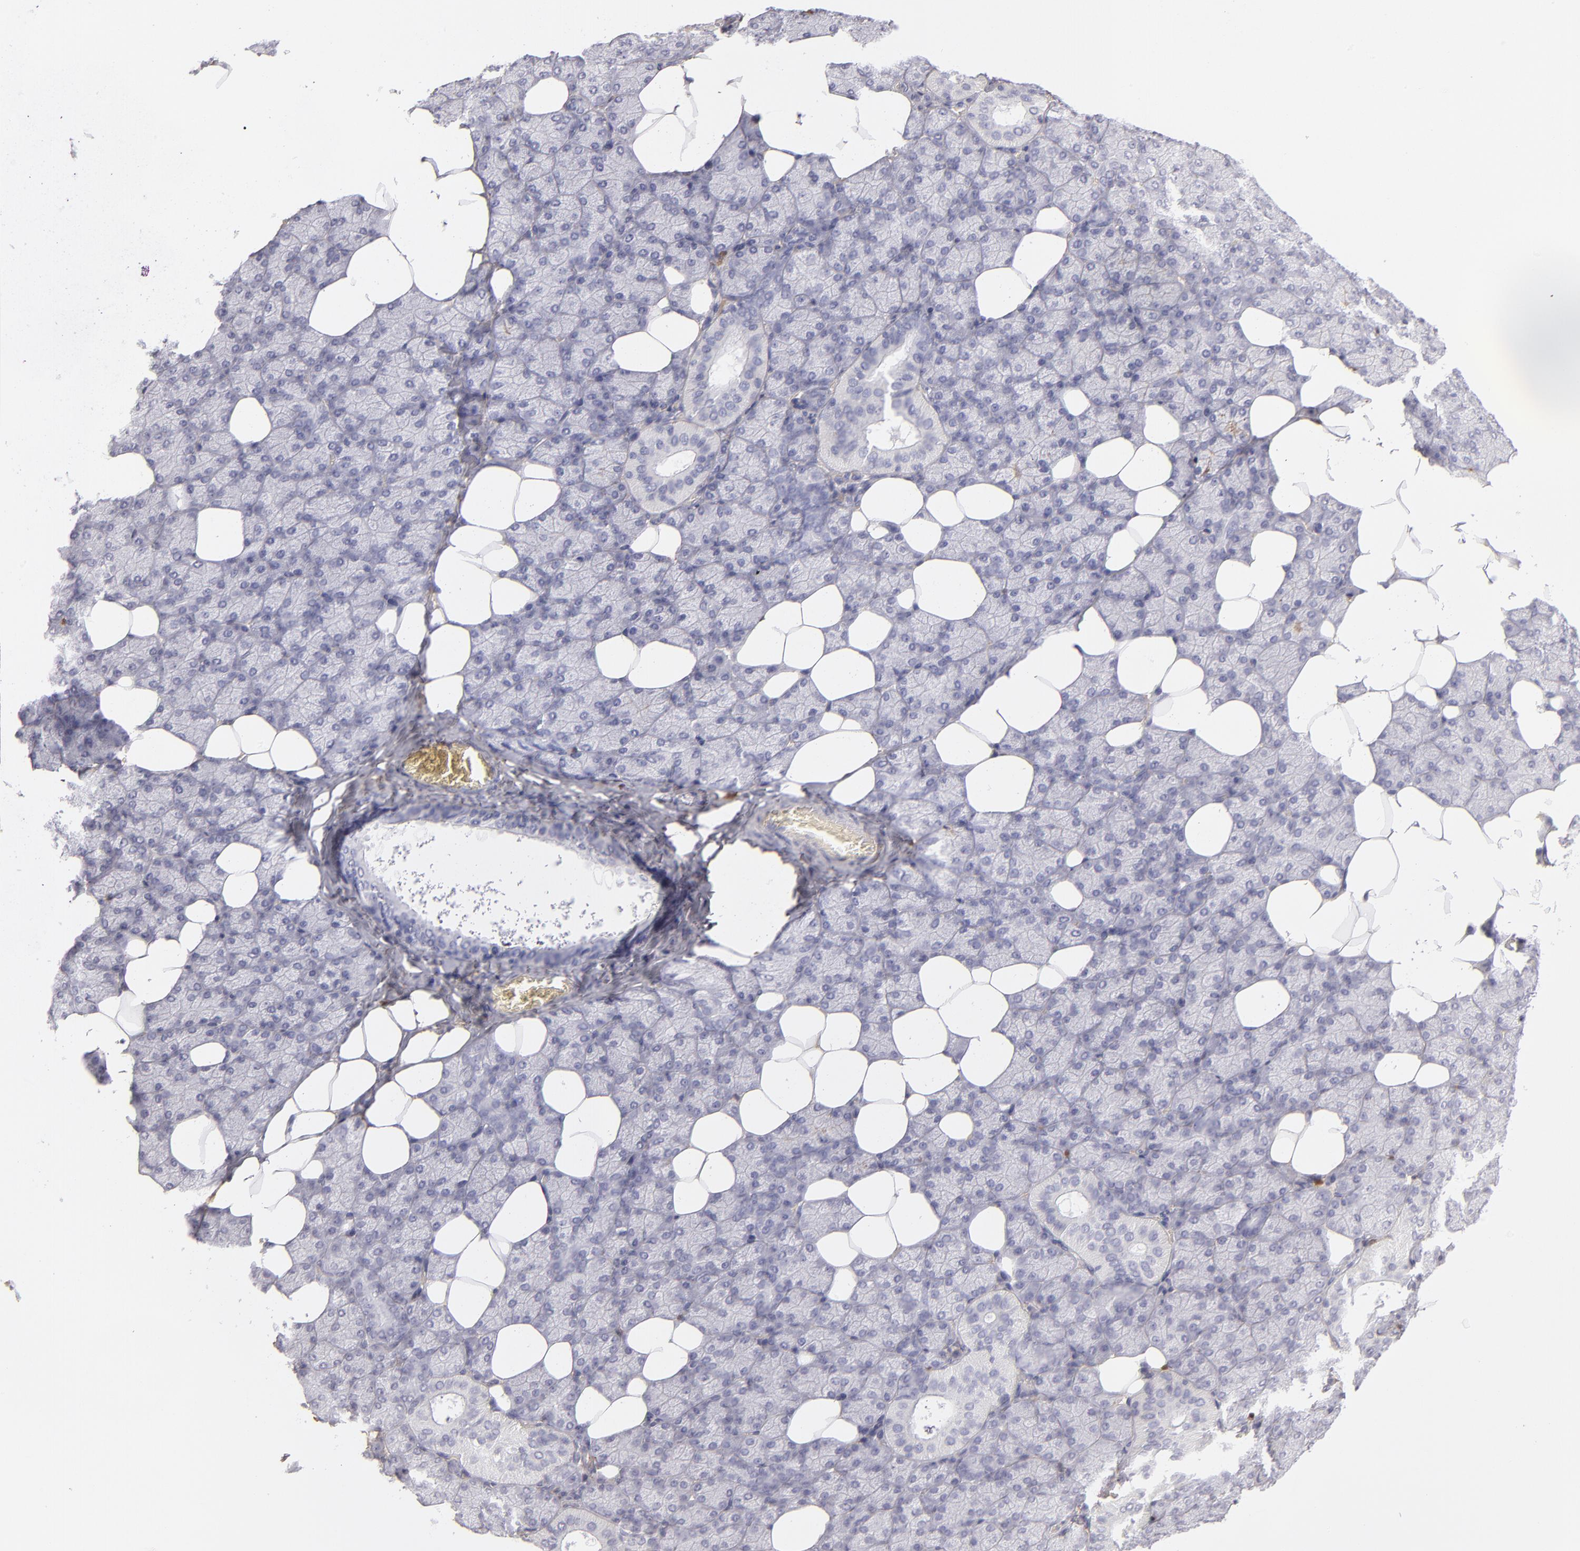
{"staining": {"intensity": "negative", "quantity": "none", "location": "none"}, "tissue": "salivary gland", "cell_type": "Glandular cells", "image_type": "normal", "snomed": [{"axis": "morphology", "description": "Normal tissue, NOS"}, {"axis": "topography", "description": "Lymph node"}, {"axis": "topography", "description": "Salivary gland"}], "caption": "Glandular cells show no significant protein positivity in normal salivary gland. (Stains: DAB (3,3'-diaminobenzidine) immunohistochemistry (IHC) with hematoxylin counter stain, Microscopy: brightfield microscopy at high magnification).", "gene": "SERPINA1", "patient": {"sex": "male", "age": 8}}